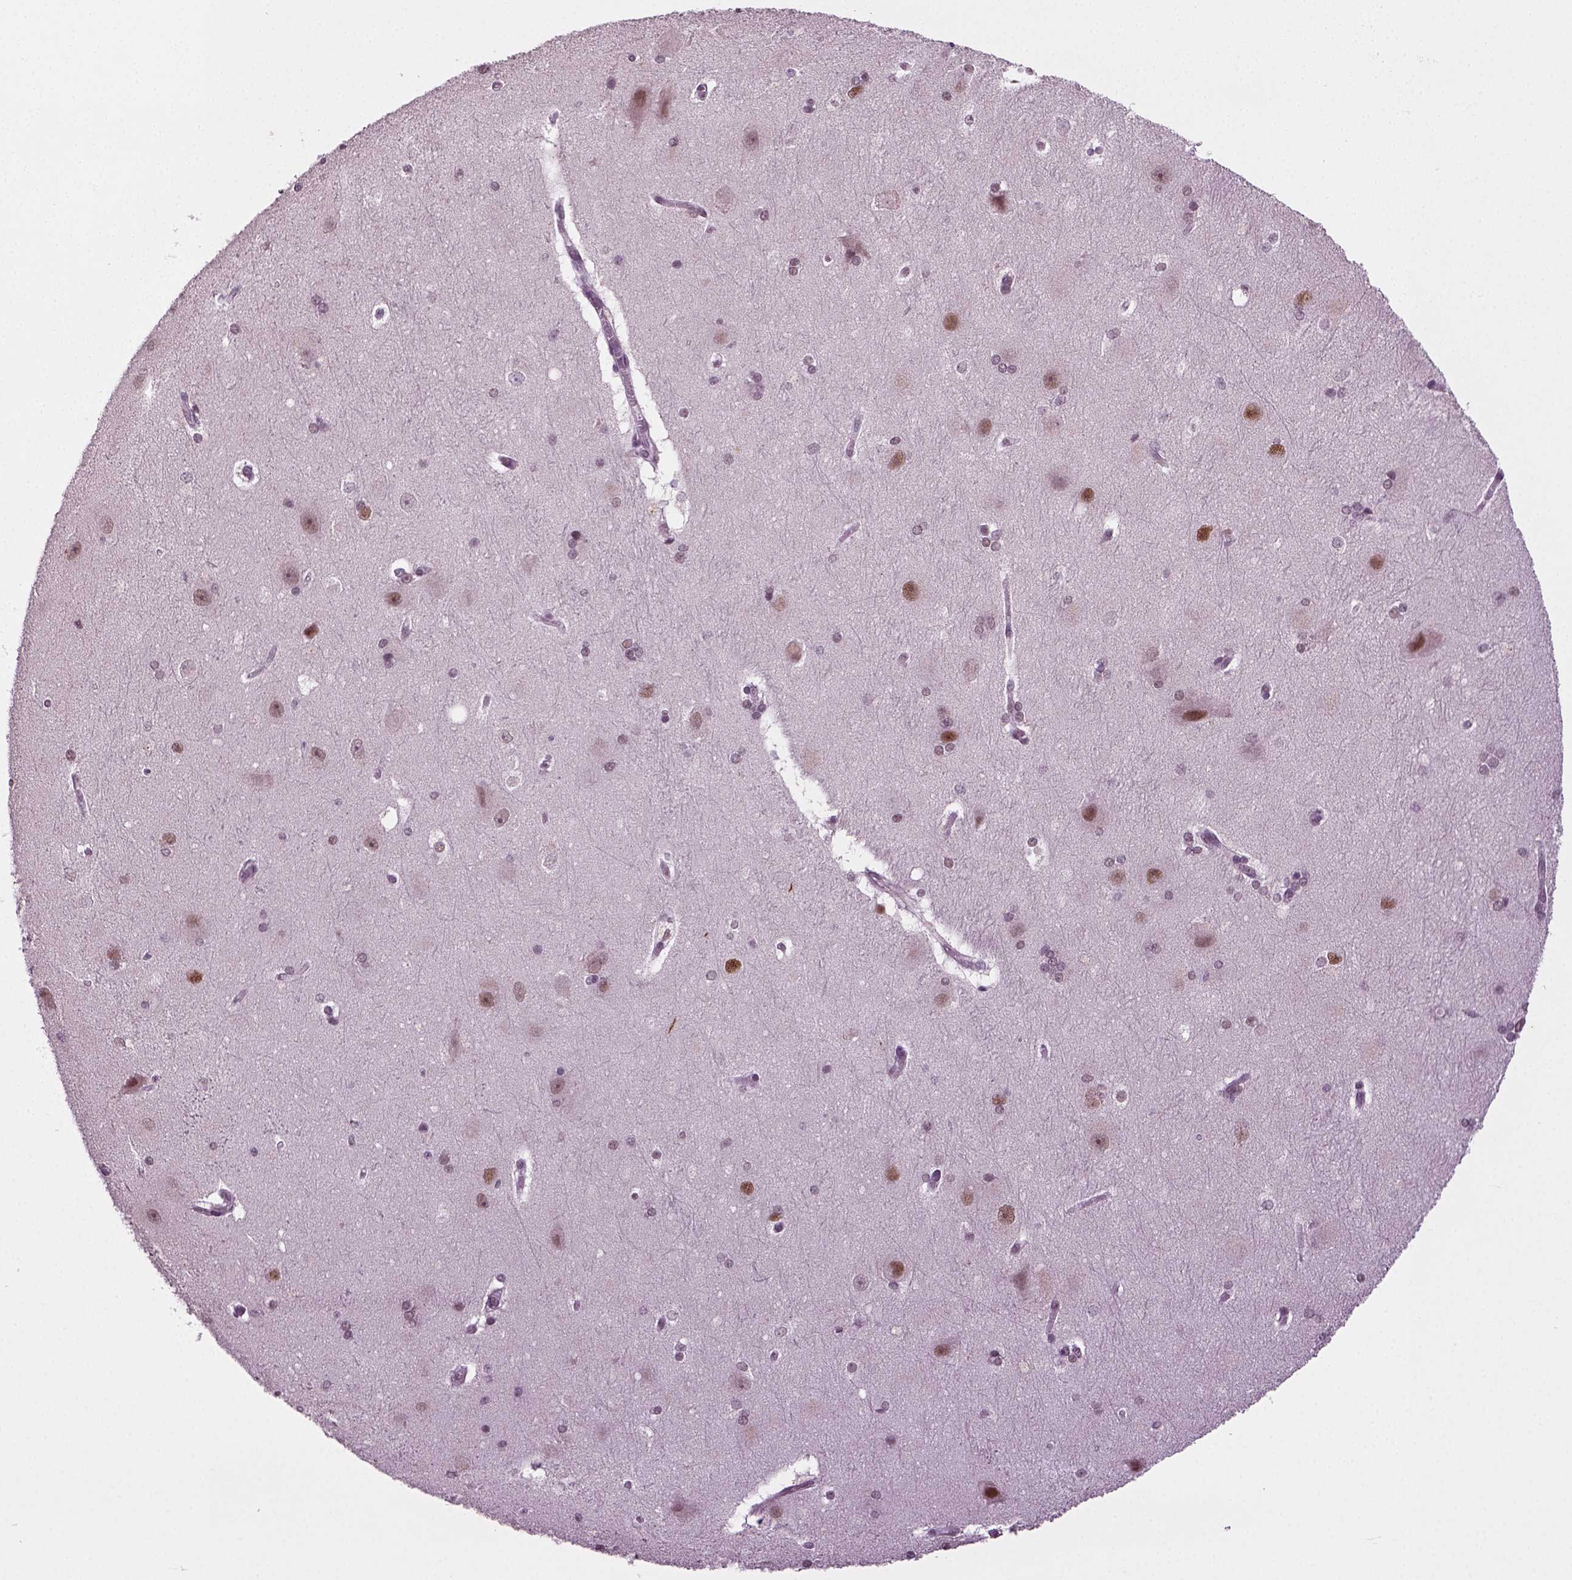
{"staining": {"intensity": "strong", "quantity": "<25%", "location": "nuclear"}, "tissue": "hippocampus", "cell_type": "Glial cells", "image_type": "normal", "snomed": [{"axis": "morphology", "description": "Normal tissue, NOS"}, {"axis": "topography", "description": "Cerebral cortex"}, {"axis": "topography", "description": "Hippocampus"}], "caption": "Human hippocampus stained for a protein (brown) displays strong nuclear positive expression in approximately <25% of glial cells.", "gene": "RCOR3", "patient": {"sex": "female", "age": 19}}